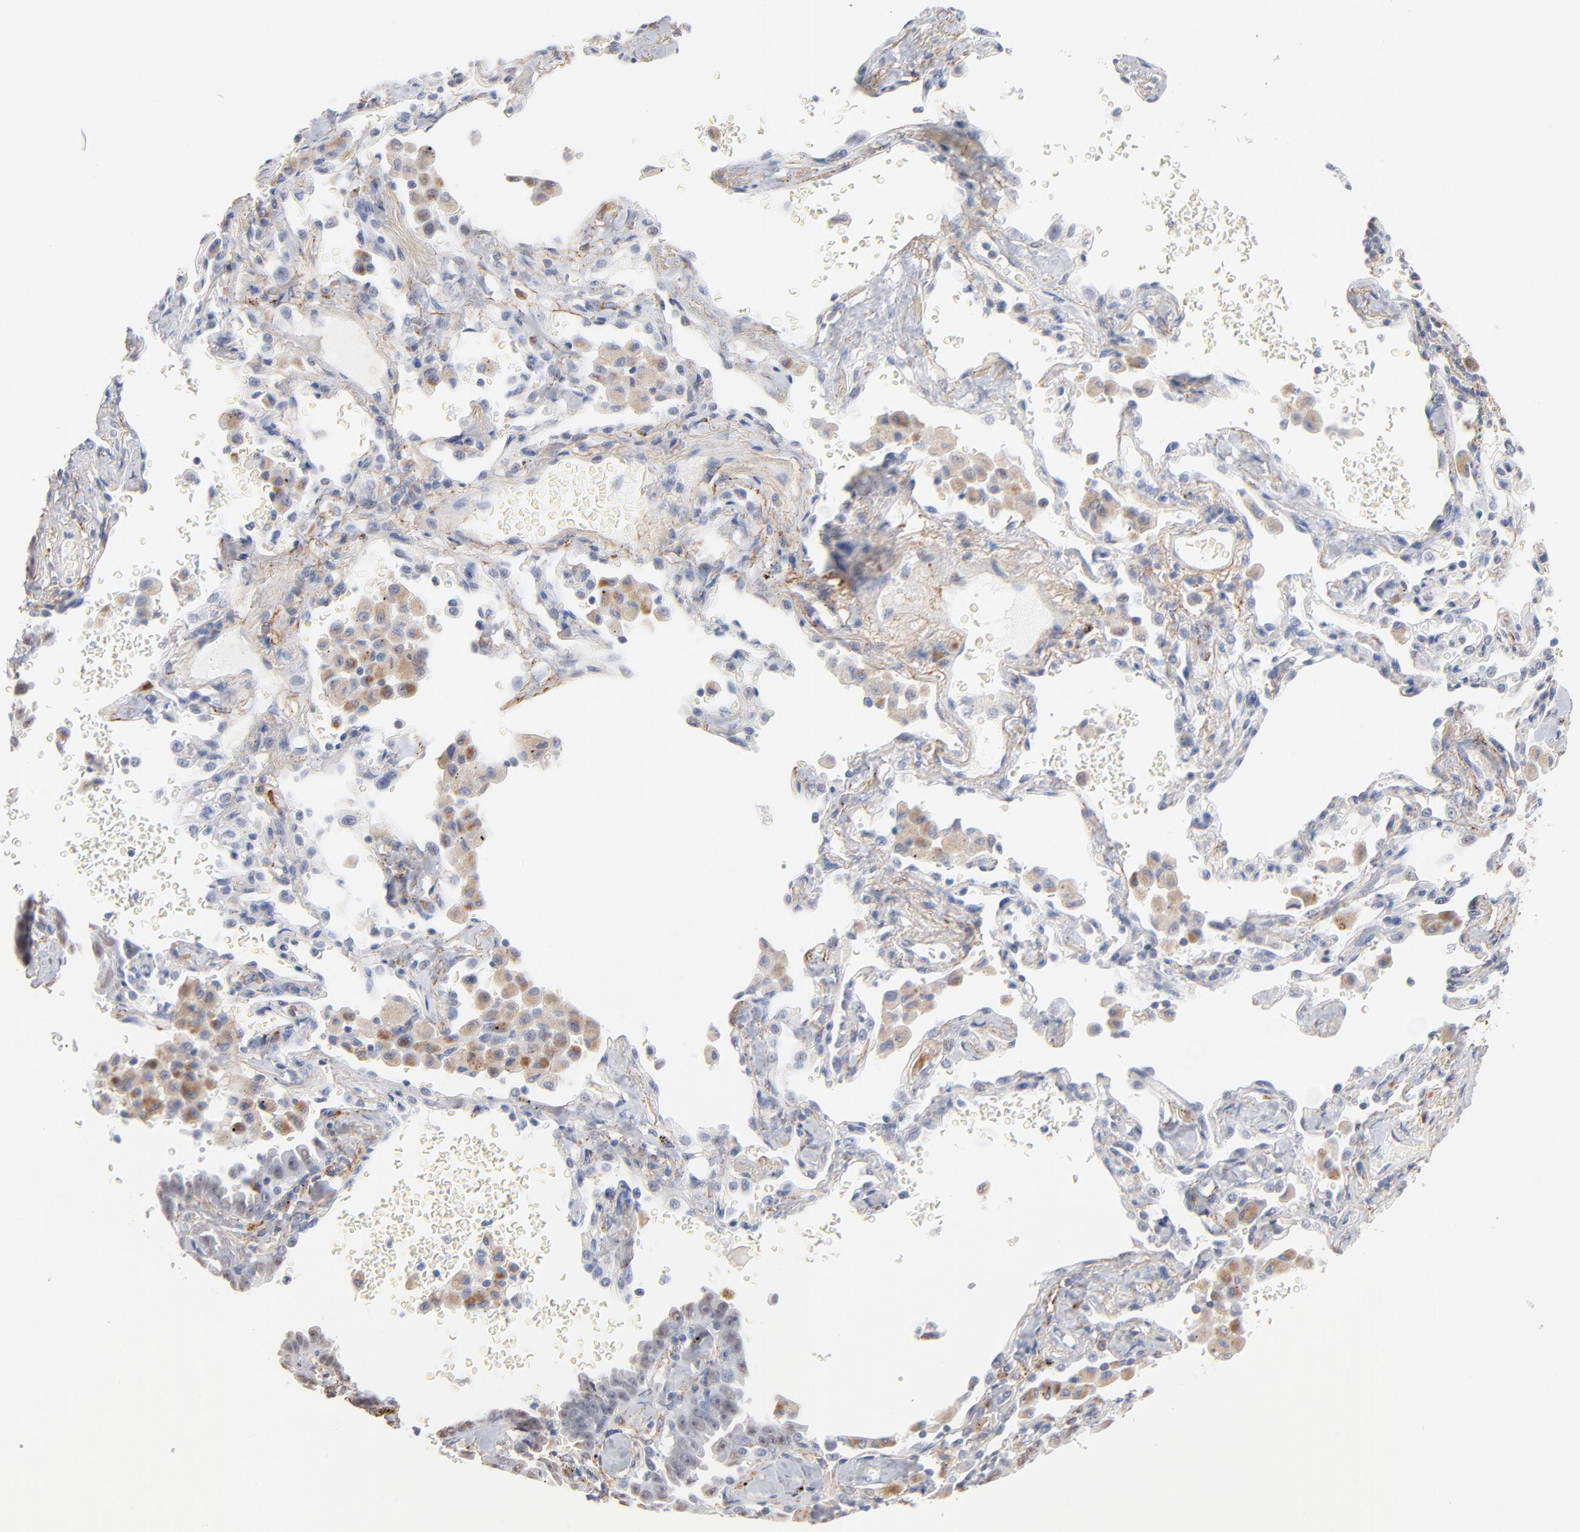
{"staining": {"intensity": "negative", "quantity": "none", "location": "none"}, "tissue": "lung cancer", "cell_type": "Tumor cells", "image_type": "cancer", "snomed": [{"axis": "morphology", "description": "Adenocarcinoma, NOS"}, {"axis": "topography", "description": "Lung"}], "caption": "Photomicrograph shows no significant protein expression in tumor cells of lung adenocarcinoma.", "gene": "LTBP2", "patient": {"sex": "female", "age": 64}}